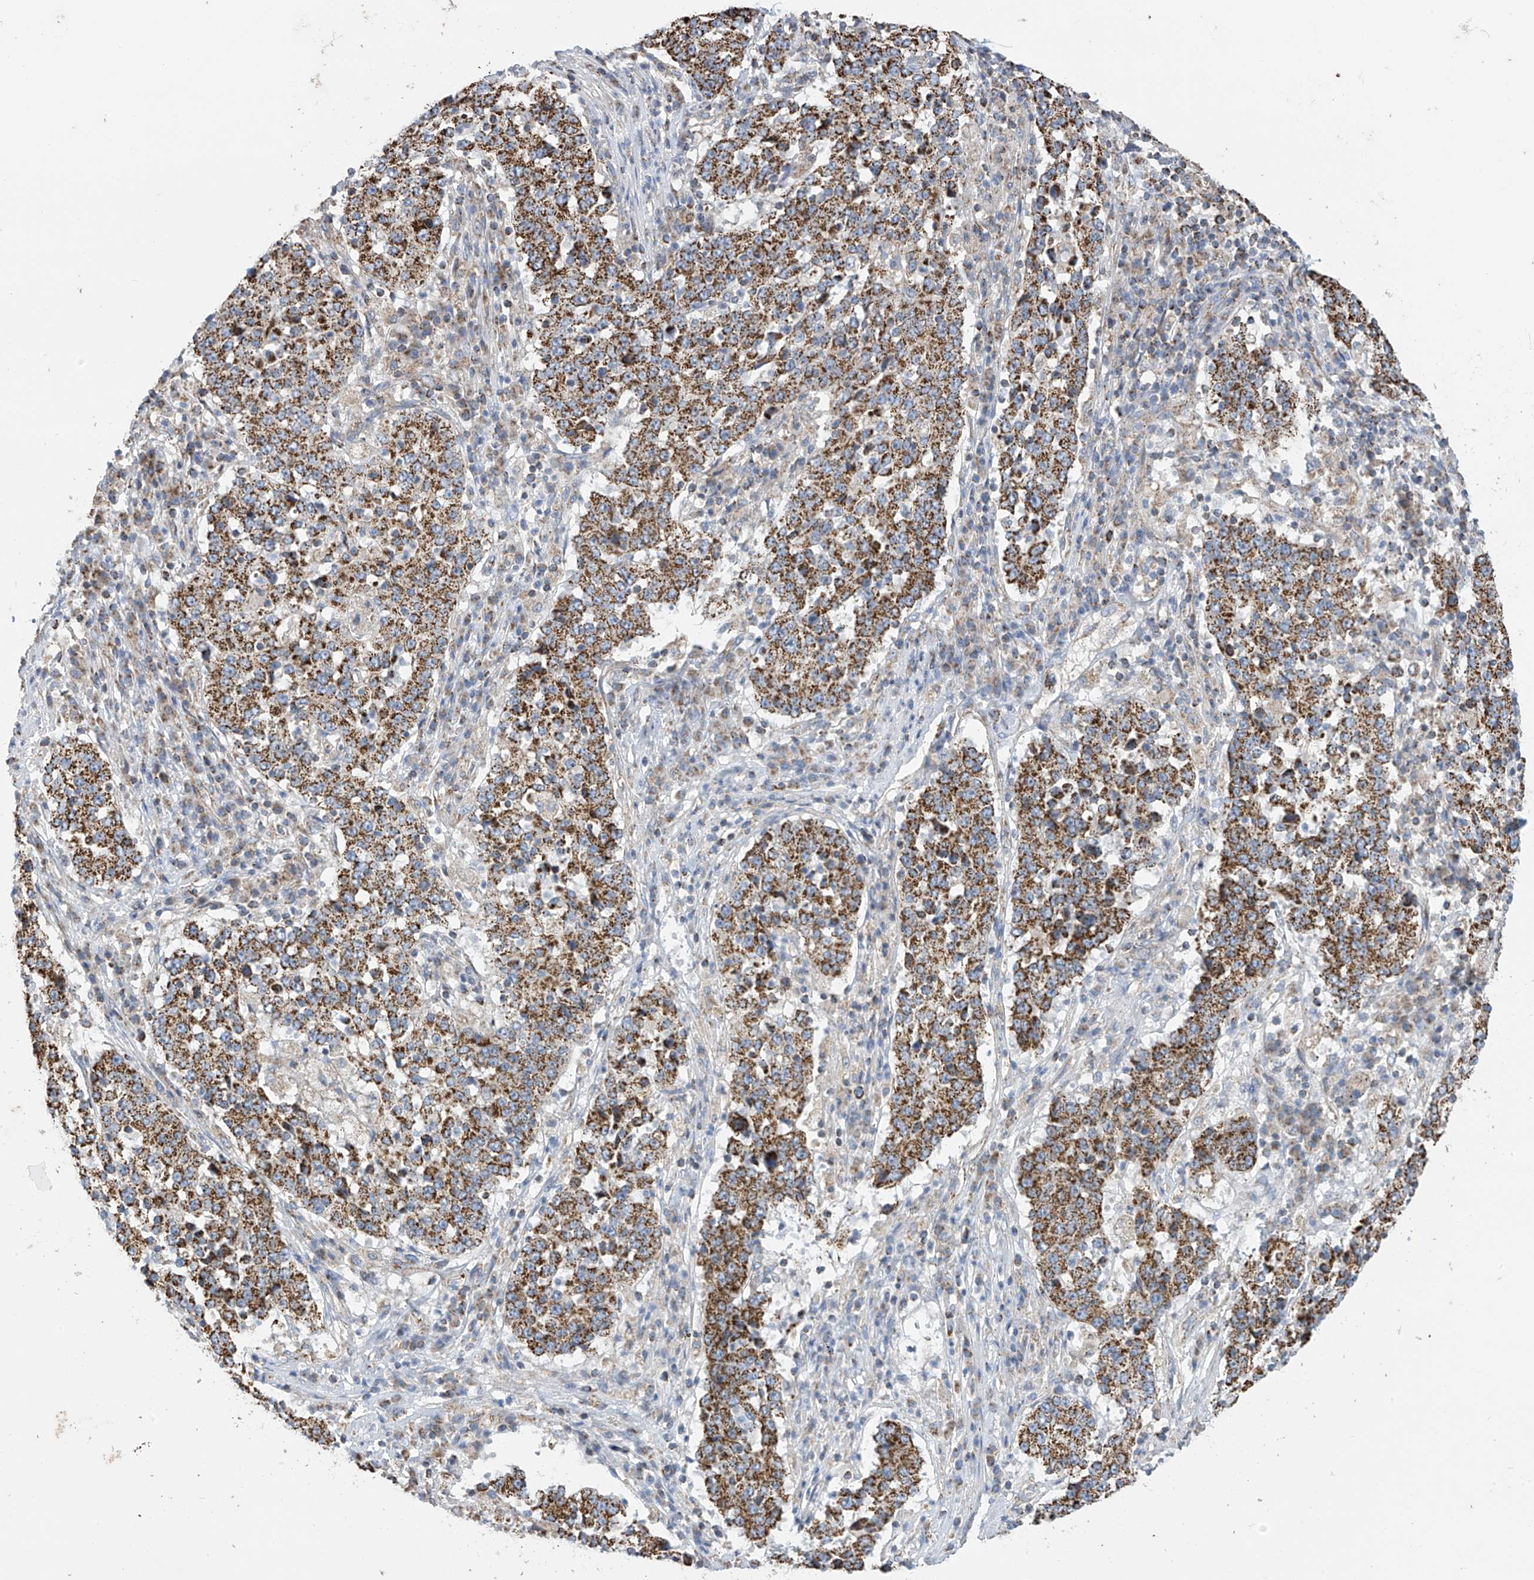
{"staining": {"intensity": "strong", "quantity": ">75%", "location": "cytoplasmic/membranous"}, "tissue": "stomach cancer", "cell_type": "Tumor cells", "image_type": "cancer", "snomed": [{"axis": "morphology", "description": "Adenocarcinoma, NOS"}, {"axis": "topography", "description": "Stomach"}], "caption": "IHC staining of stomach cancer, which demonstrates high levels of strong cytoplasmic/membranous positivity in approximately >75% of tumor cells indicating strong cytoplasmic/membranous protein staining. The staining was performed using DAB (3,3'-diaminobenzidine) (brown) for protein detection and nuclei were counterstained in hematoxylin (blue).", "gene": "PNPT1", "patient": {"sex": "male", "age": 59}}